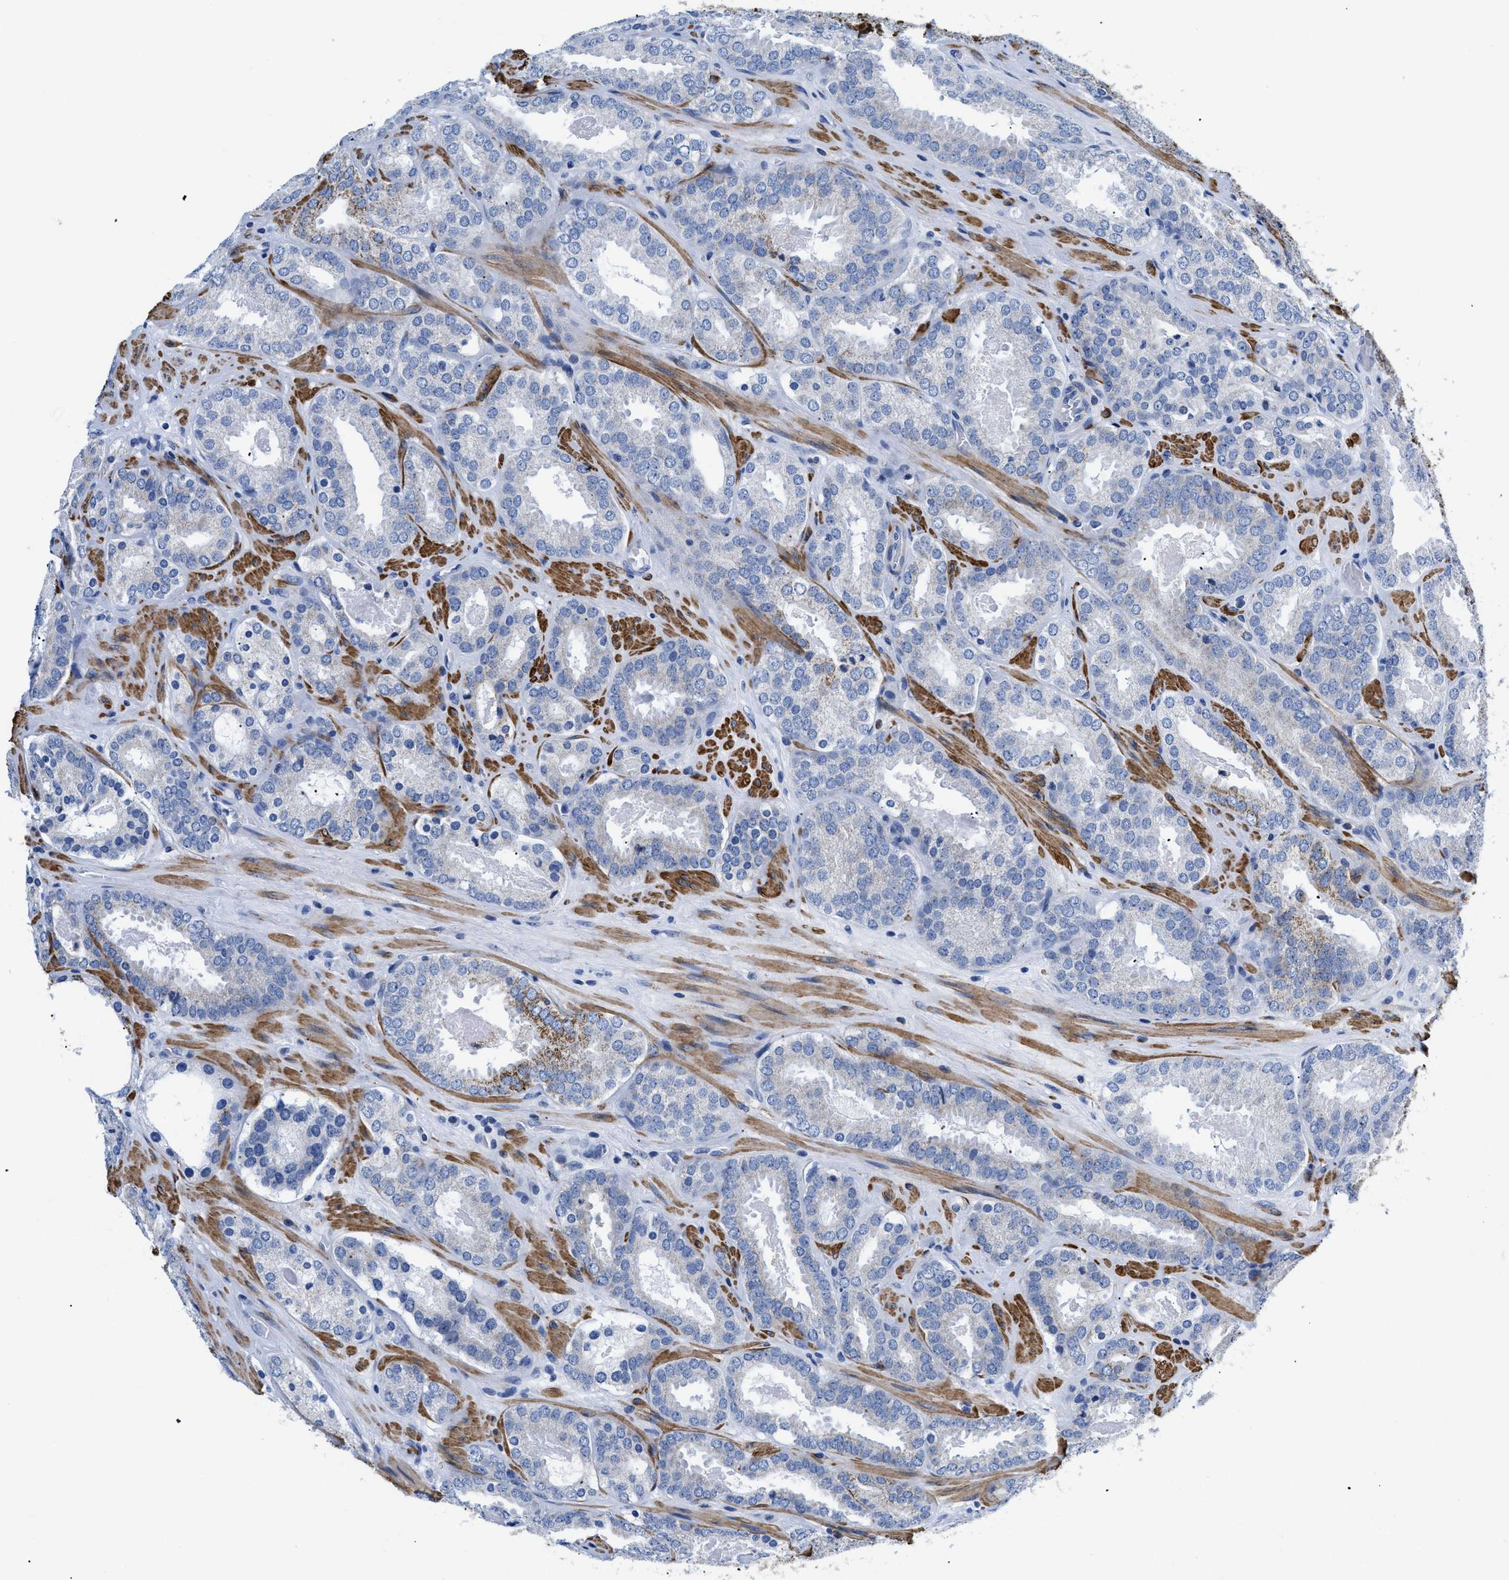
{"staining": {"intensity": "weak", "quantity": "<25%", "location": "cytoplasmic/membranous"}, "tissue": "prostate cancer", "cell_type": "Tumor cells", "image_type": "cancer", "snomed": [{"axis": "morphology", "description": "Adenocarcinoma, Low grade"}, {"axis": "topography", "description": "Prostate"}], "caption": "Immunohistochemistry of prostate low-grade adenocarcinoma displays no staining in tumor cells.", "gene": "GPR149", "patient": {"sex": "male", "age": 69}}